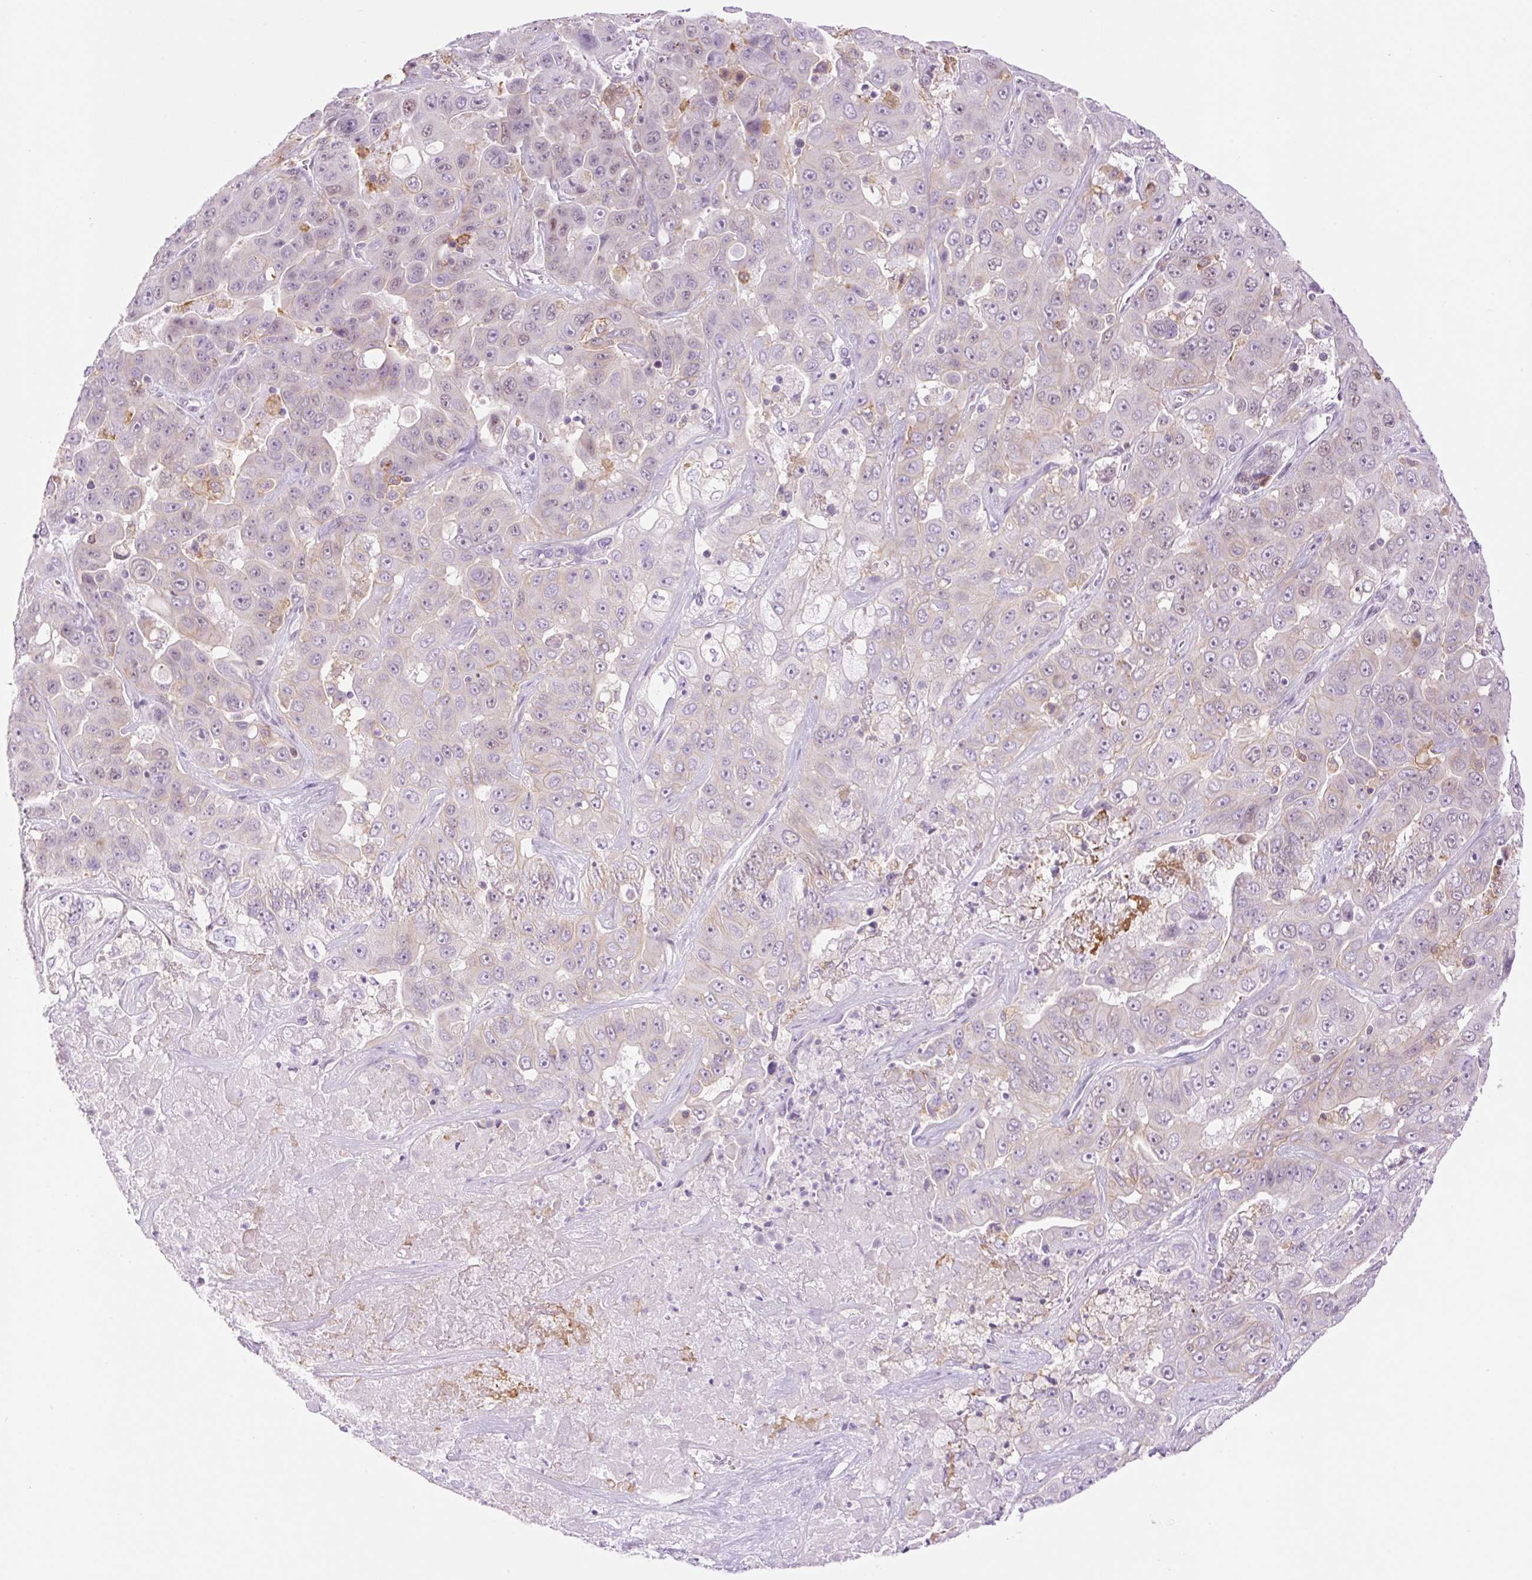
{"staining": {"intensity": "weak", "quantity": "<25%", "location": "cytoplasmic/membranous,nuclear"}, "tissue": "liver cancer", "cell_type": "Tumor cells", "image_type": "cancer", "snomed": [{"axis": "morphology", "description": "Cholangiocarcinoma"}, {"axis": "topography", "description": "Liver"}], "caption": "DAB immunohistochemical staining of human cholangiocarcinoma (liver) demonstrates no significant expression in tumor cells. (Brightfield microscopy of DAB (3,3'-diaminobenzidine) immunohistochemistry (IHC) at high magnification).", "gene": "PALM3", "patient": {"sex": "female", "age": 52}}